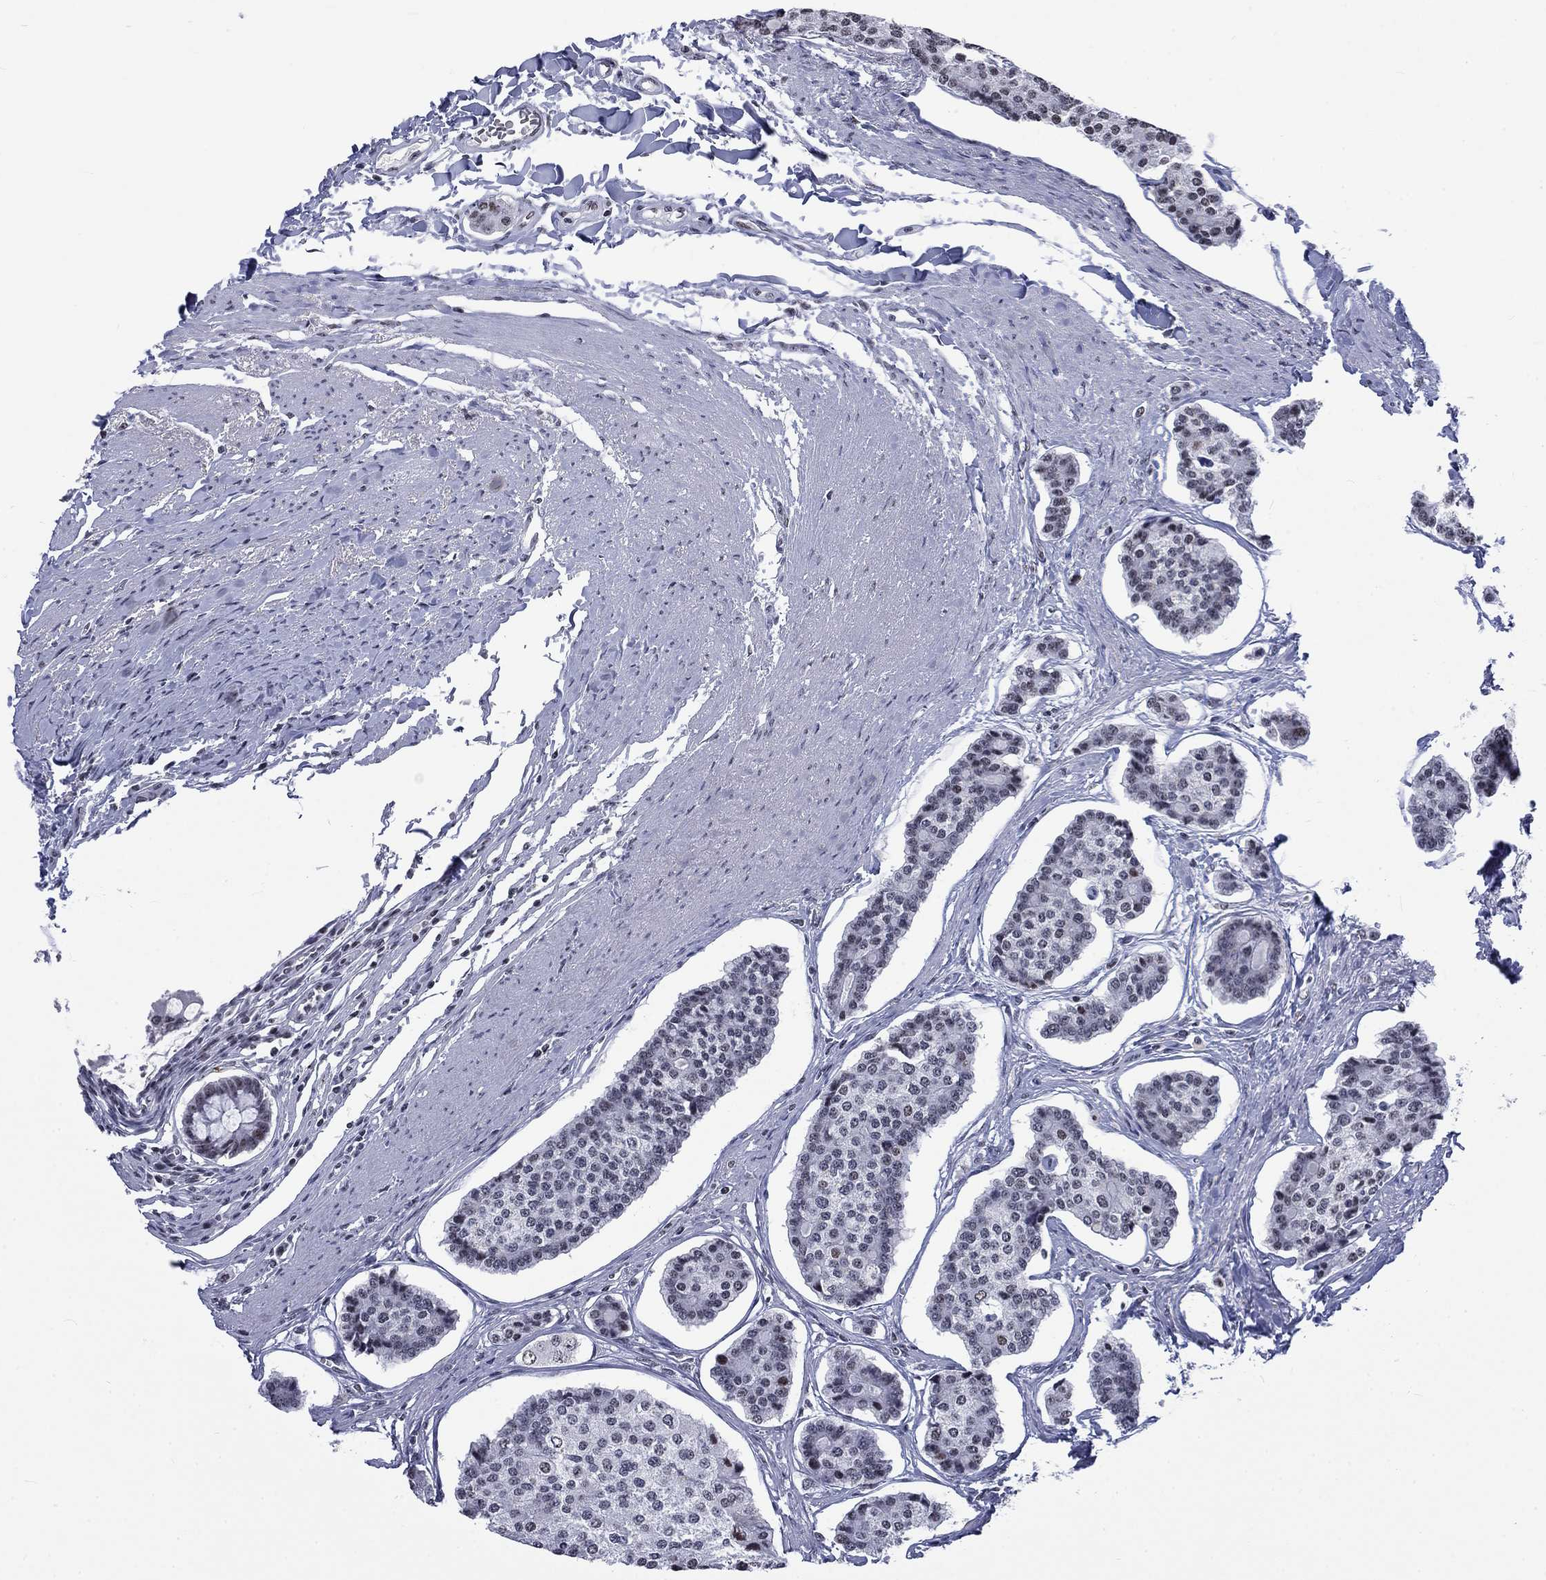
{"staining": {"intensity": "negative", "quantity": "none", "location": "none"}, "tissue": "carcinoid", "cell_type": "Tumor cells", "image_type": "cancer", "snomed": [{"axis": "morphology", "description": "Carcinoid, malignant, NOS"}, {"axis": "topography", "description": "Small intestine"}], "caption": "Immunohistochemistry photomicrograph of malignant carcinoid stained for a protein (brown), which demonstrates no positivity in tumor cells.", "gene": "CSRNP3", "patient": {"sex": "female", "age": 65}}